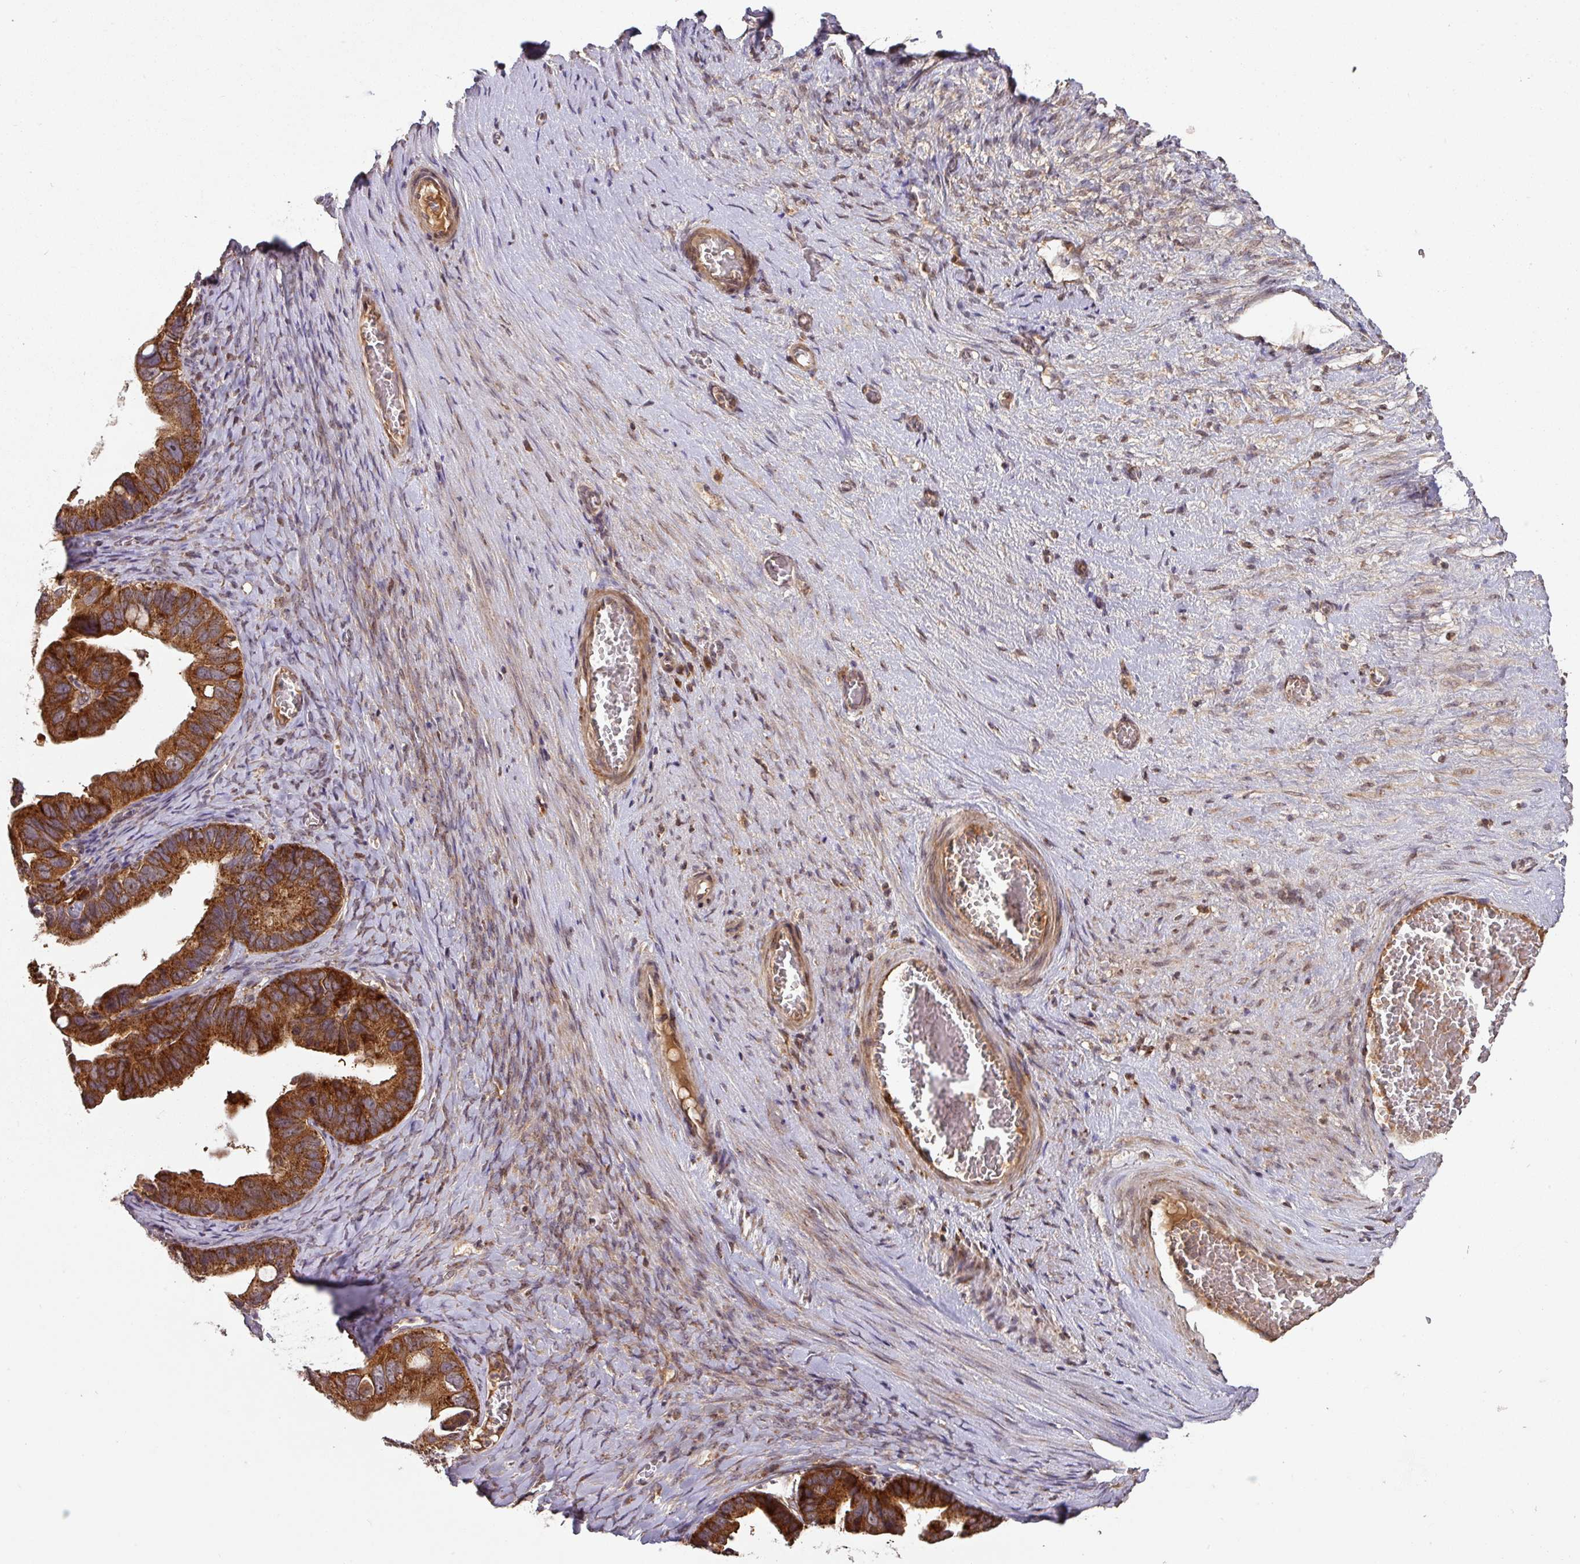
{"staining": {"intensity": "strong", "quantity": ">75%", "location": "cytoplasmic/membranous"}, "tissue": "ovarian cancer", "cell_type": "Tumor cells", "image_type": "cancer", "snomed": [{"axis": "morphology", "description": "Cystadenocarcinoma, serous, NOS"}, {"axis": "topography", "description": "Ovary"}], "caption": "Immunohistochemistry staining of ovarian cancer (serous cystadenocarcinoma), which reveals high levels of strong cytoplasmic/membranous expression in about >75% of tumor cells indicating strong cytoplasmic/membranous protein staining. The staining was performed using DAB (3,3'-diaminobenzidine) (brown) for protein detection and nuclei were counterstained in hematoxylin (blue).", "gene": "MRRF", "patient": {"sex": "female", "age": 56}}